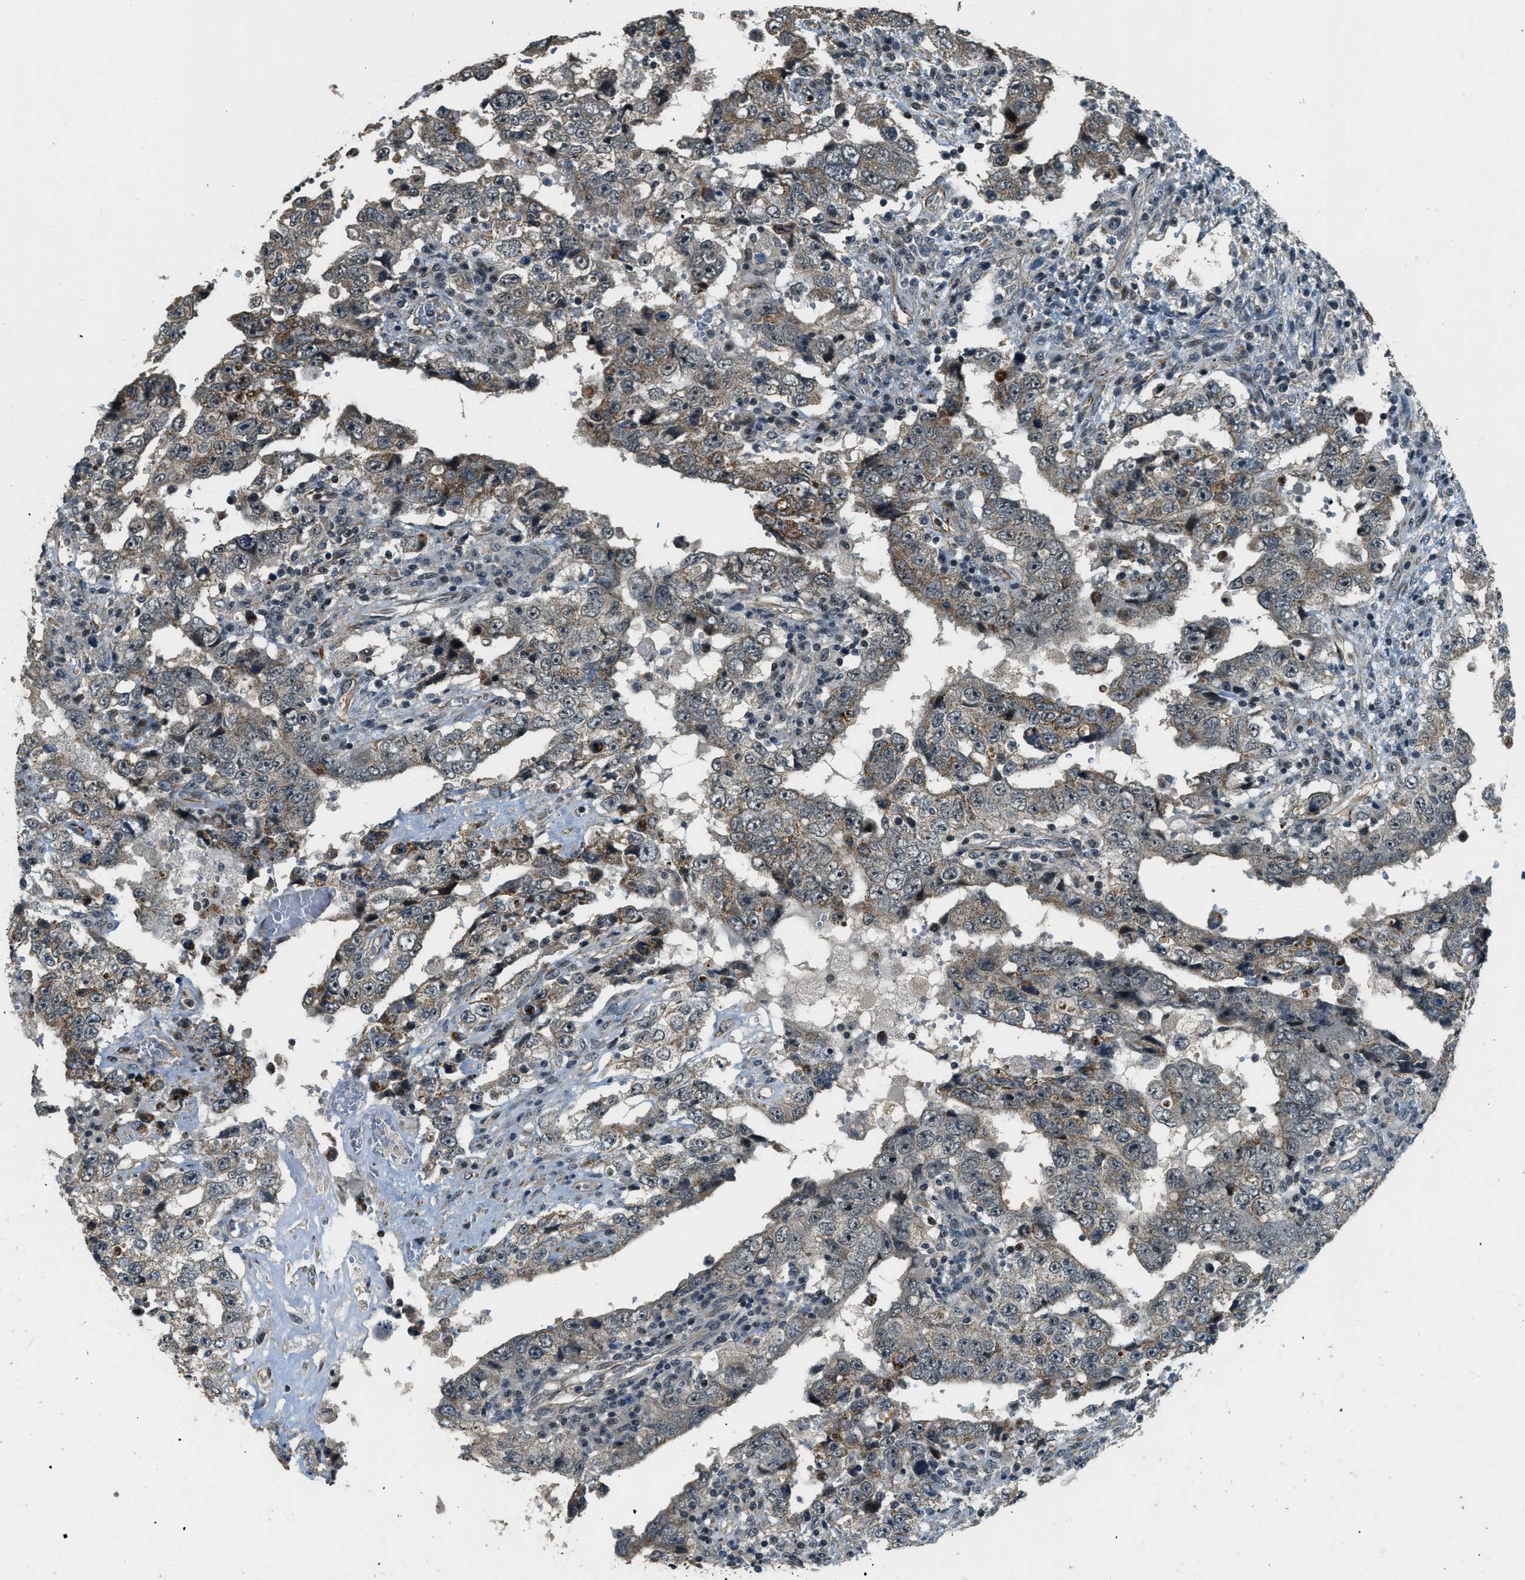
{"staining": {"intensity": "weak", "quantity": ">75%", "location": "cytoplasmic/membranous"}, "tissue": "testis cancer", "cell_type": "Tumor cells", "image_type": "cancer", "snomed": [{"axis": "morphology", "description": "Carcinoma, Embryonal, NOS"}, {"axis": "topography", "description": "Testis"}], "caption": "Testis embryonal carcinoma stained with a brown dye displays weak cytoplasmic/membranous positive expression in about >75% of tumor cells.", "gene": "MED21", "patient": {"sex": "male", "age": 26}}